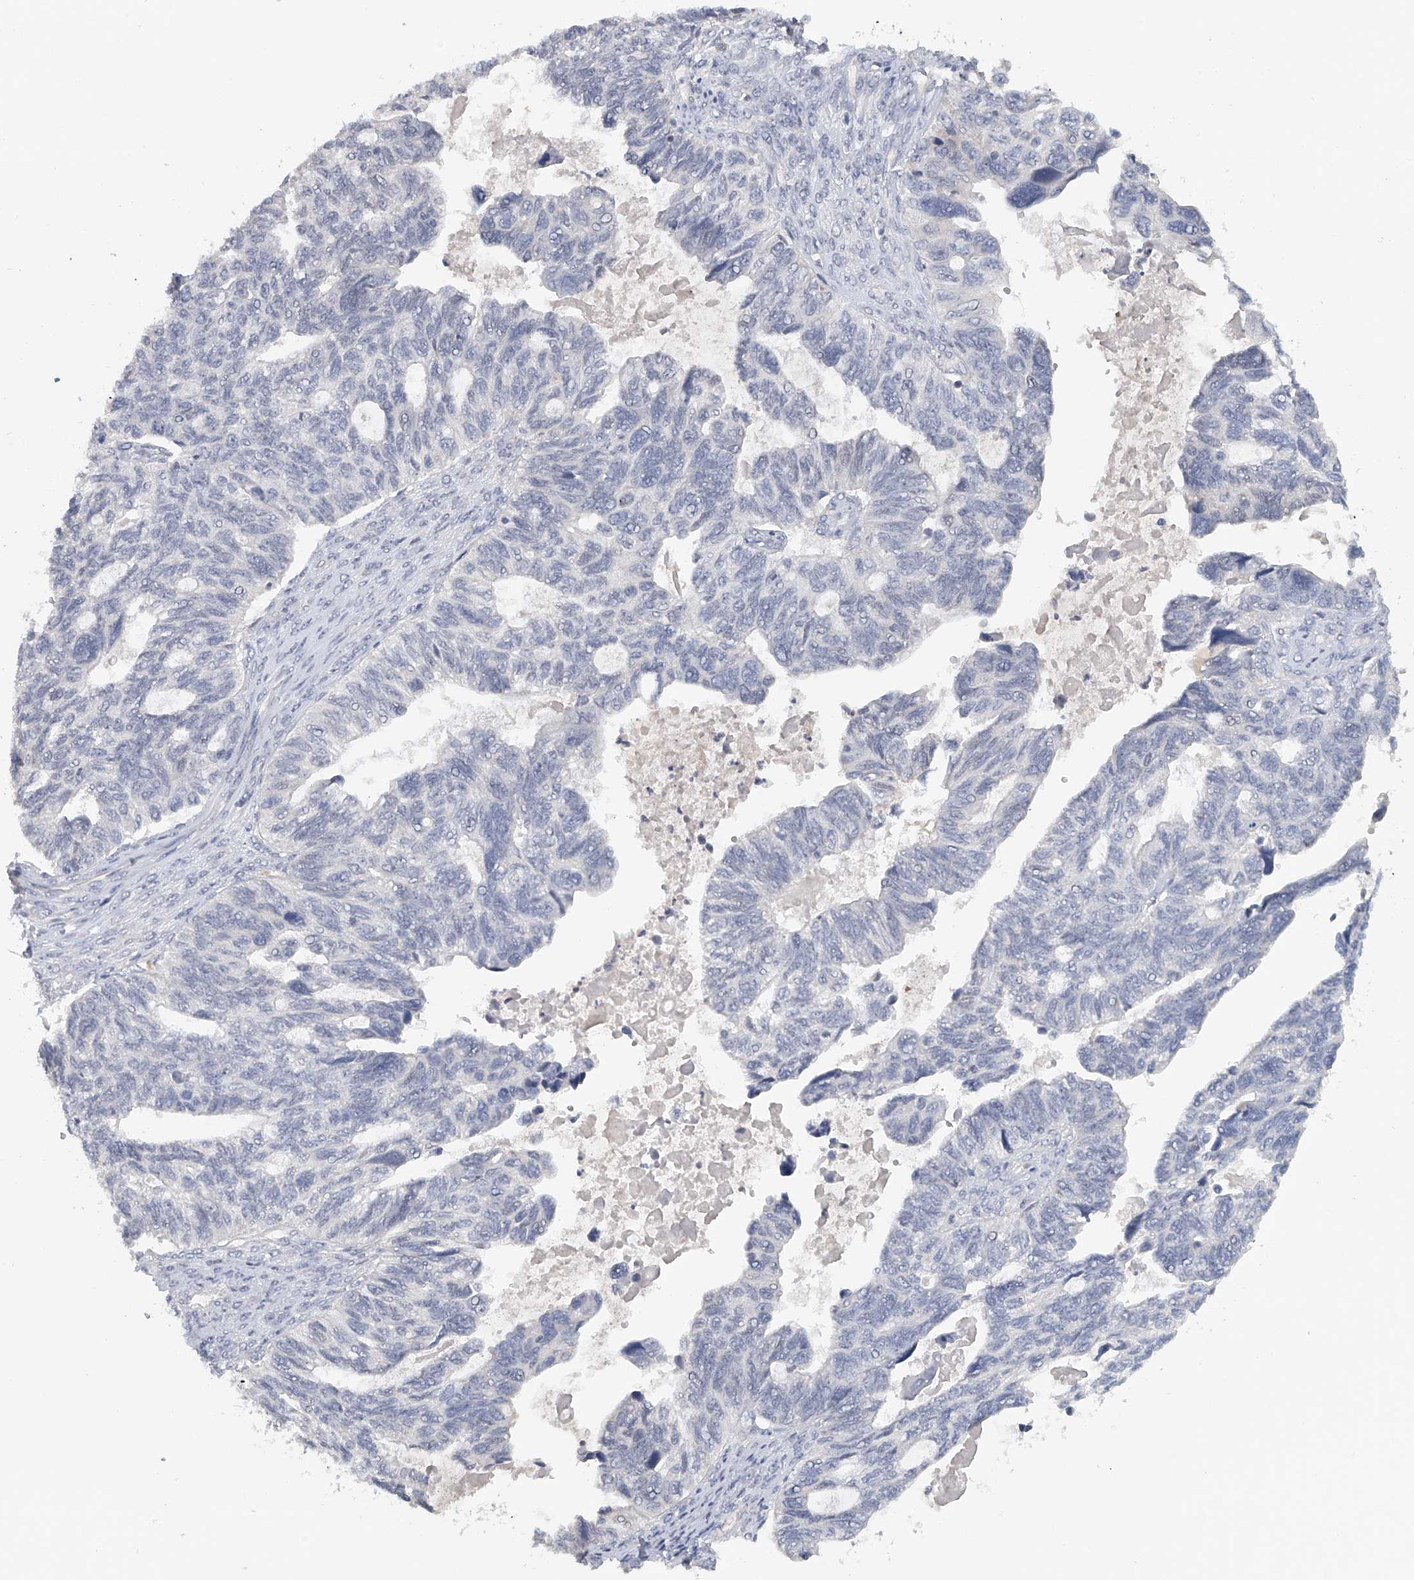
{"staining": {"intensity": "negative", "quantity": "none", "location": "none"}, "tissue": "ovarian cancer", "cell_type": "Tumor cells", "image_type": "cancer", "snomed": [{"axis": "morphology", "description": "Cystadenocarcinoma, serous, NOS"}, {"axis": "topography", "description": "Ovary"}], "caption": "Serous cystadenocarcinoma (ovarian) was stained to show a protein in brown. There is no significant staining in tumor cells. (DAB IHC visualized using brightfield microscopy, high magnification).", "gene": "DDX43", "patient": {"sex": "female", "age": 79}}